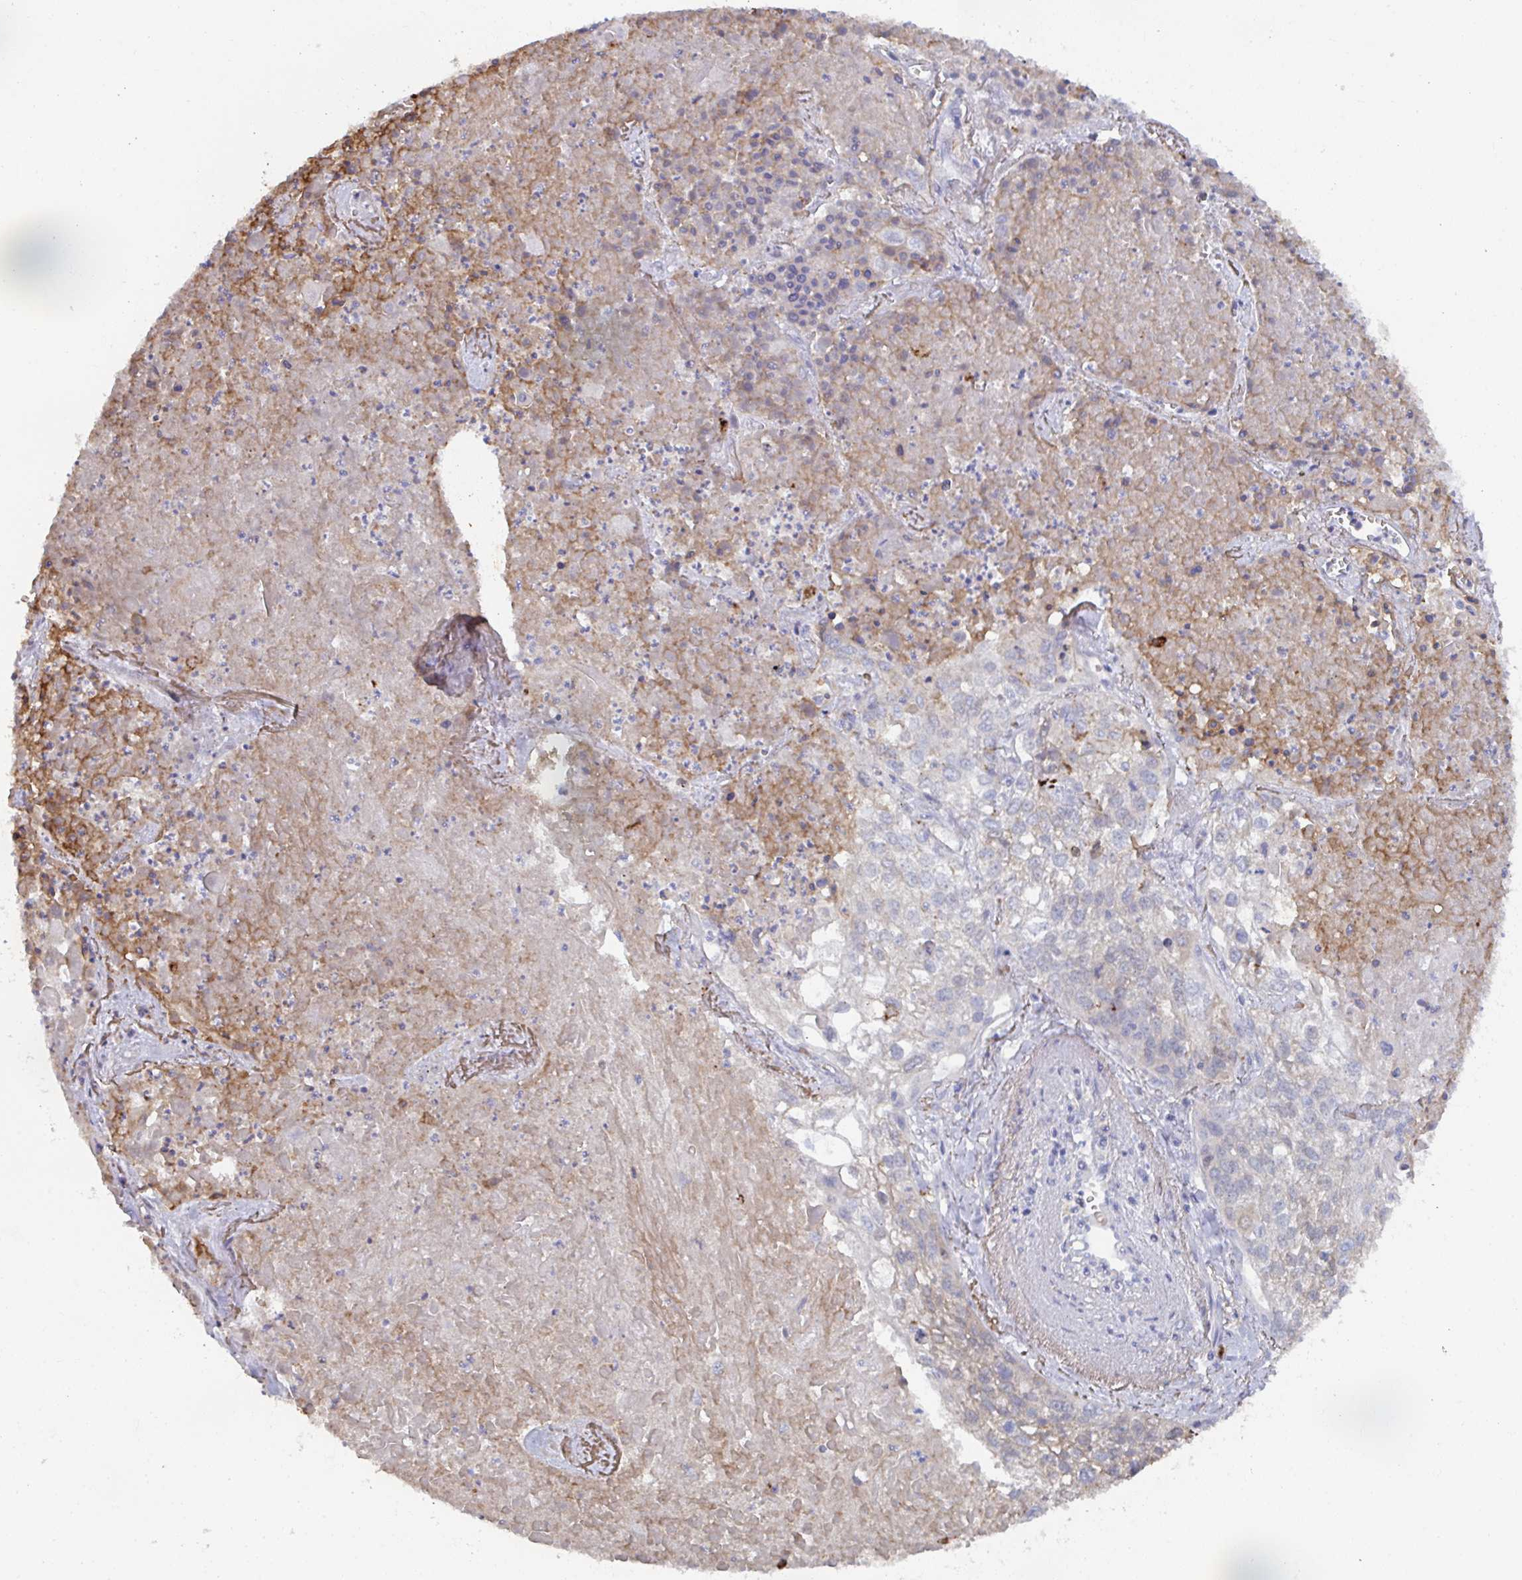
{"staining": {"intensity": "negative", "quantity": "none", "location": "none"}, "tissue": "lung cancer", "cell_type": "Tumor cells", "image_type": "cancer", "snomed": [{"axis": "morphology", "description": "Squamous cell carcinoma, NOS"}, {"axis": "topography", "description": "Lung"}], "caption": "Protein analysis of lung cancer (squamous cell carcinoma) demonstrates no significant positivity in tumor cells.", "gene": "KCNK5", "patient": {"sex": "male", "age": 74}}